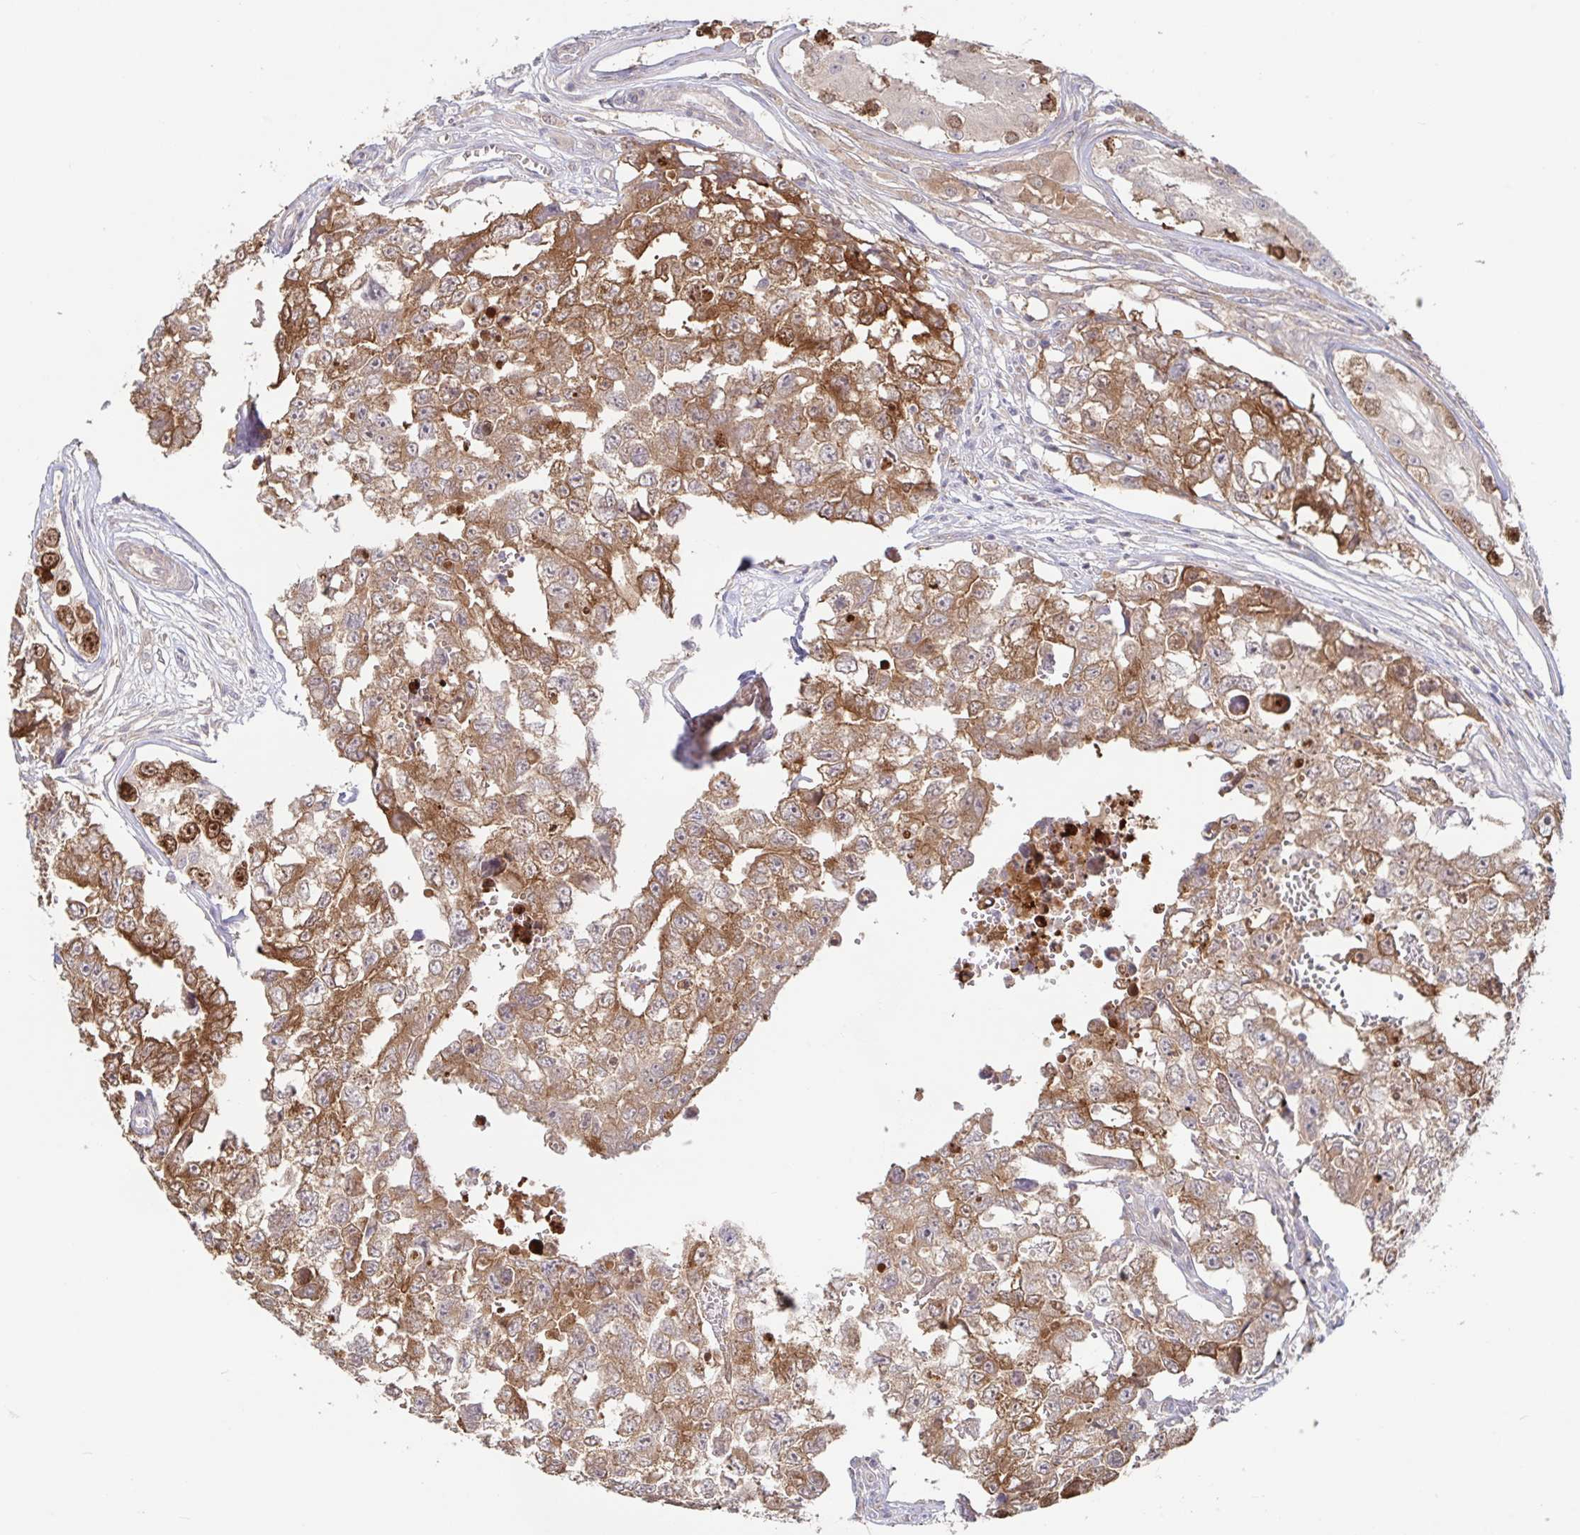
{"staining": {"intensity": "moderate", "quantity": ">75%", "location": "cytoplasmic/membranous"}, "tissue": "testis cancer", "cell_type": "Tumor cells", "image_type": "cancer", "snomed": [{"axis": "morphology", "description": "Carcinoma, Embryonal, NOS"}, {"axis": "topography", "description": "Testis"}], "caption": "Human testis embryonal carcinoma stained with a brown dye displays moderate cytoplasmic/membranous positive expression in about >75% of tumor cells.", "gene": "AACS", "patient": {"sex": "male", "age": 18}}